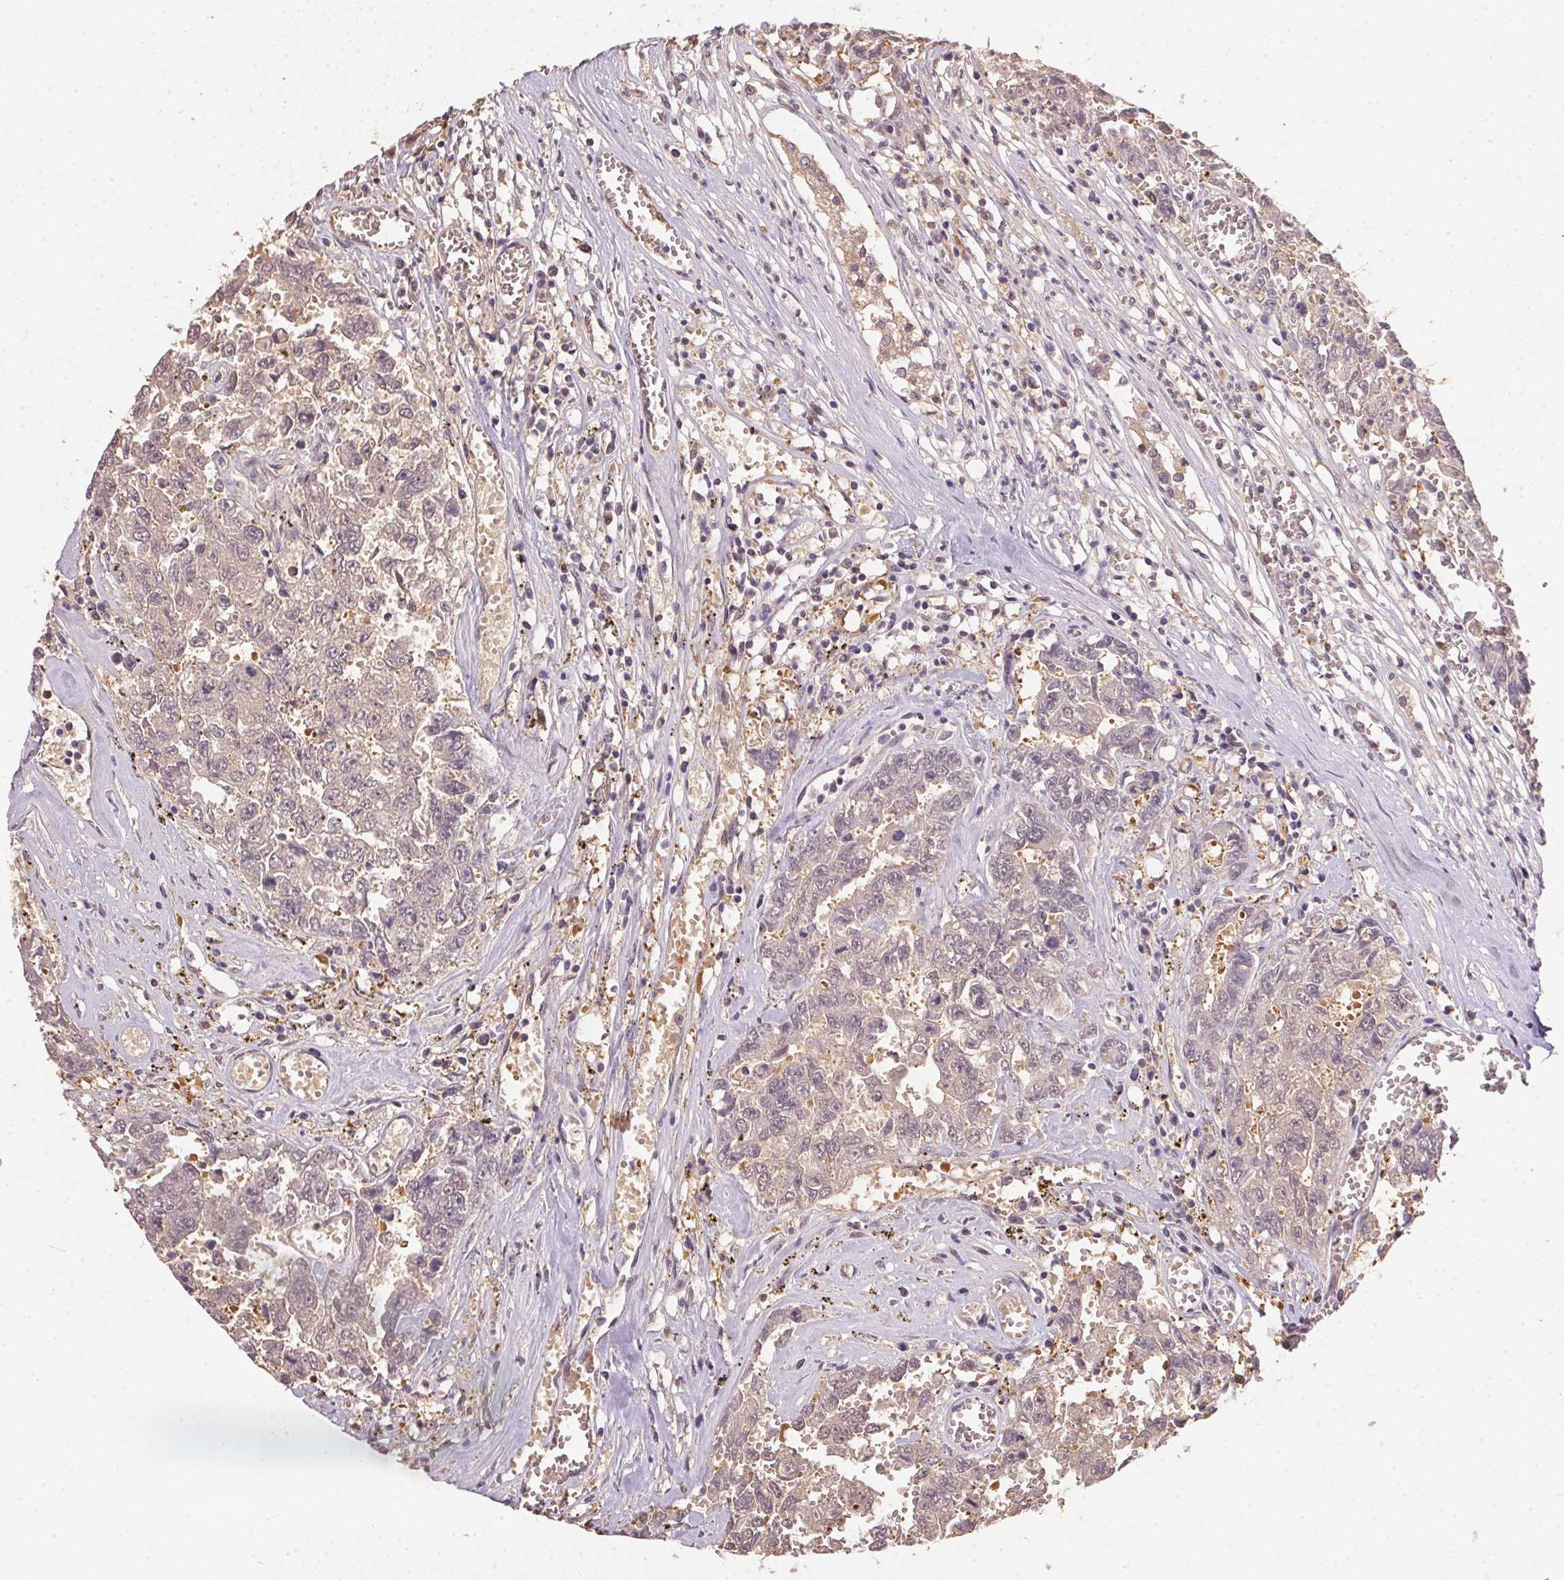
{"staining": {"intensity": "moderate", "quantity": "25%-75%", "location": "cytoplasmic/membranous"}, "tissue": "testis cancer", "cell_type": "Tumor cells", "image_type": "cancer", "snomed": [{"axis": "morphology", "description": "Carcinoma, Embryonal, NOS"}, {"axis": "topography", "description": "Testis"}], "caption": "A micrograph showing moderate cytoplasmic/membranous positivity in about 25%-75% of tumor cells in testis embryonal carcinoma, as visualized by brown immunohistochemical staining.", "gene": "BLMH", "patient": {"sex": "male", "age": 36}}